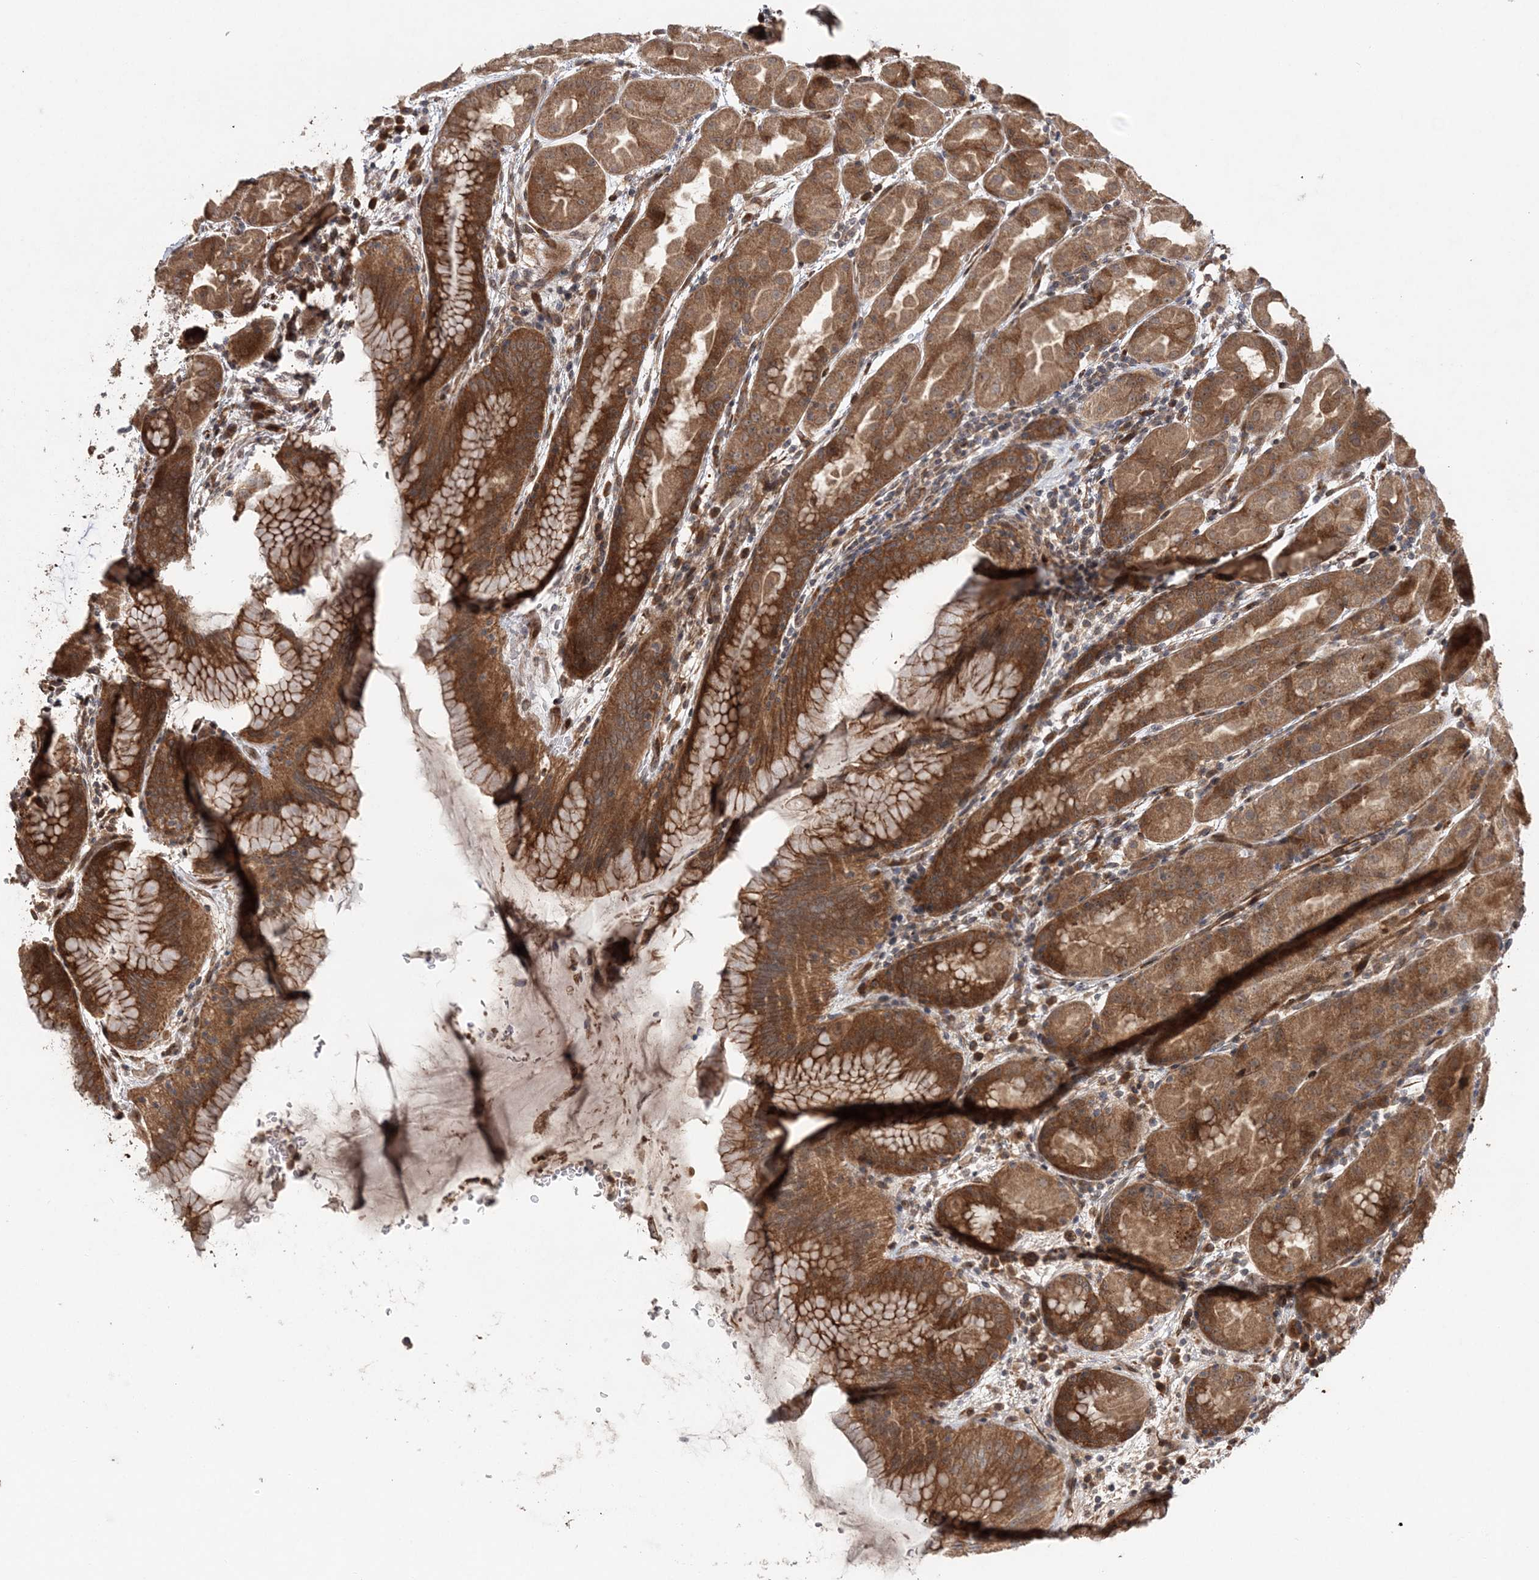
{"staining": {"intensity": "moderate", "quantity": ">75%", "location": "cytoplasmic/membranous"}, "tissue": "stomach", "cell_type": "Glandular cells", "image_type": "normal", "snomed": [{"axis": "morphology", "description": "Normal tissue, NOS"}, {"axis": "topography", "description": "Stomach"}], "caption": "Protein staining displays moderate cytoplasmic/membranous expression in about >75% of glandular cells in benign stomach.", "gene": "UBTD2", "patient": {"sex": "female", "age": 79}}